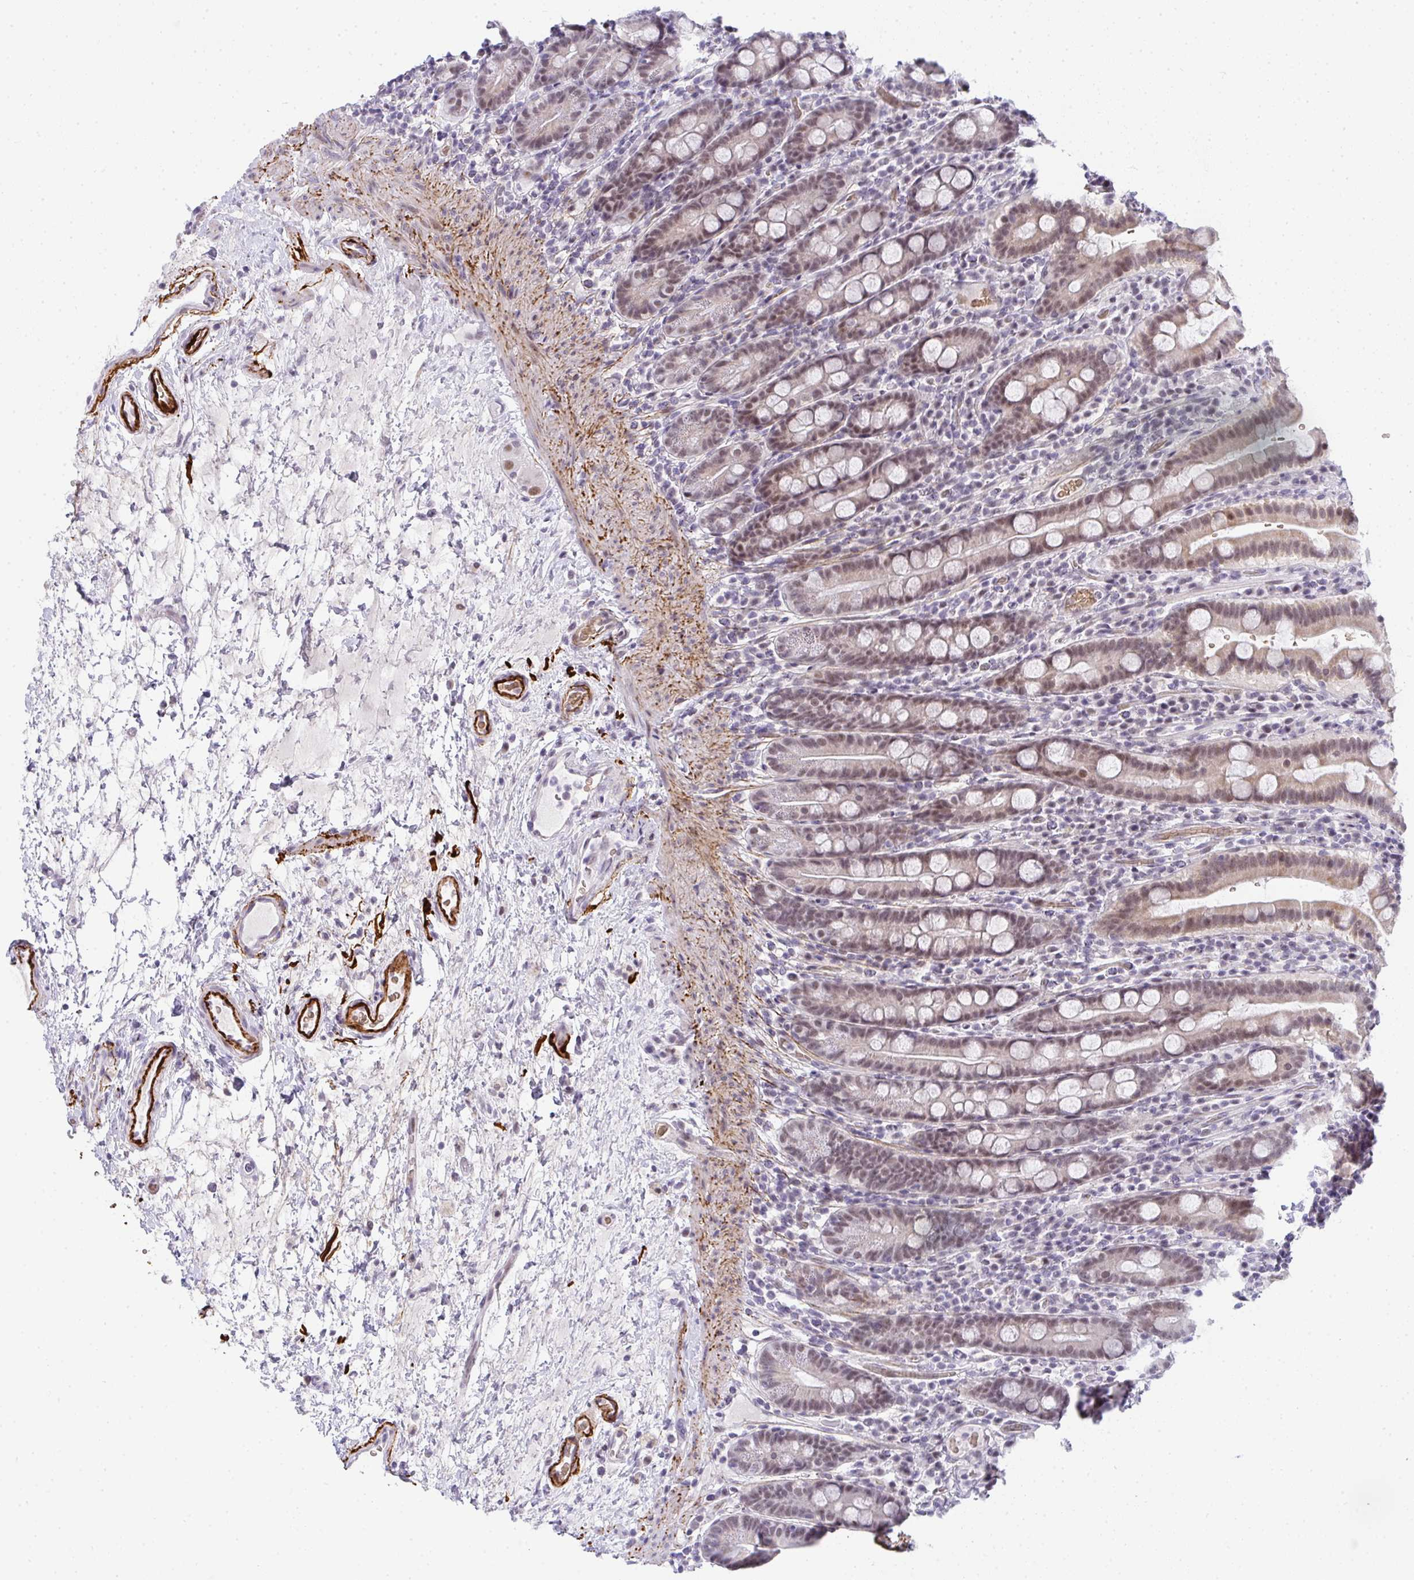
{"staining": {"intensity": "moderate", "quantity": "25%-75%", "location": "cytoplasmic/membranous,nuclear"}, "tissue": "small intestine", "cell_type": "Glandular cells", "image_type": "normal", "snomed": [{"axis": "morphology", "description": "Normal tissue, NOS"}, {"axis": "topography", "description": "Small intestine"}], "caption": "Small intestine stained with IHC exhibits moderate cytoplasmic/membranous,nuclear positivity in approximately 25%-75% of glandular cells.", "gene": "TNMD", "patient": {"sex": "male", "age": 26}}